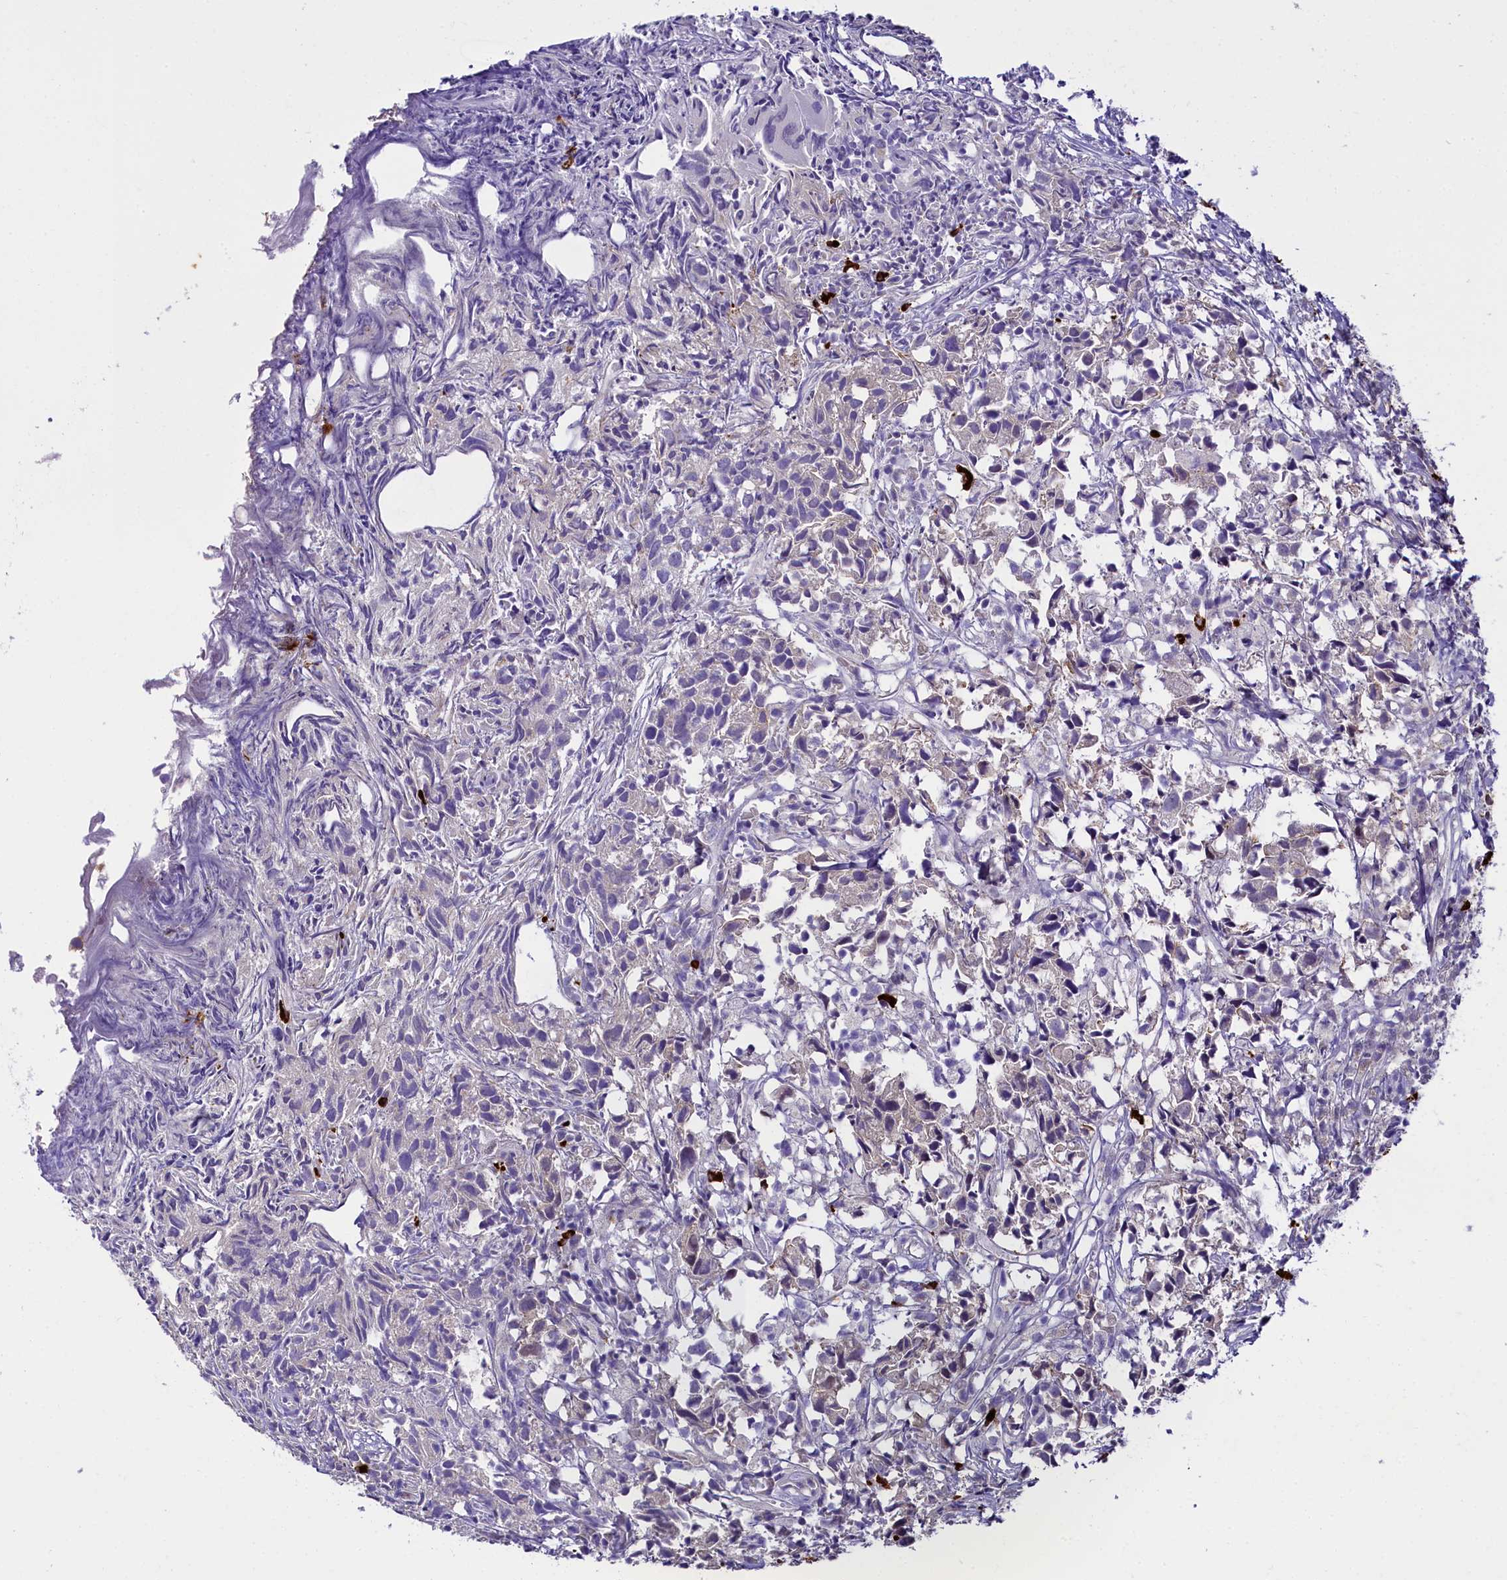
{"staining": {"intensity": "weak", "quantity": "<25%", "location": "nuclear"}, "tissue": "urothelial cancer", "cell_type": "Tumor cells", "image_type": "cancer", "snomed": [{"axis": "morphology", "description": "Urothelial carcinoma, High grade"}, {"axis": "topography", "description": "Urinary bladder"}], "caption": "Tumor cells show no significant protein positivity in high-grade urothelial carcinoma.", "gene": "OSGEP", "patient": {"sex": "female", "age": 75}}